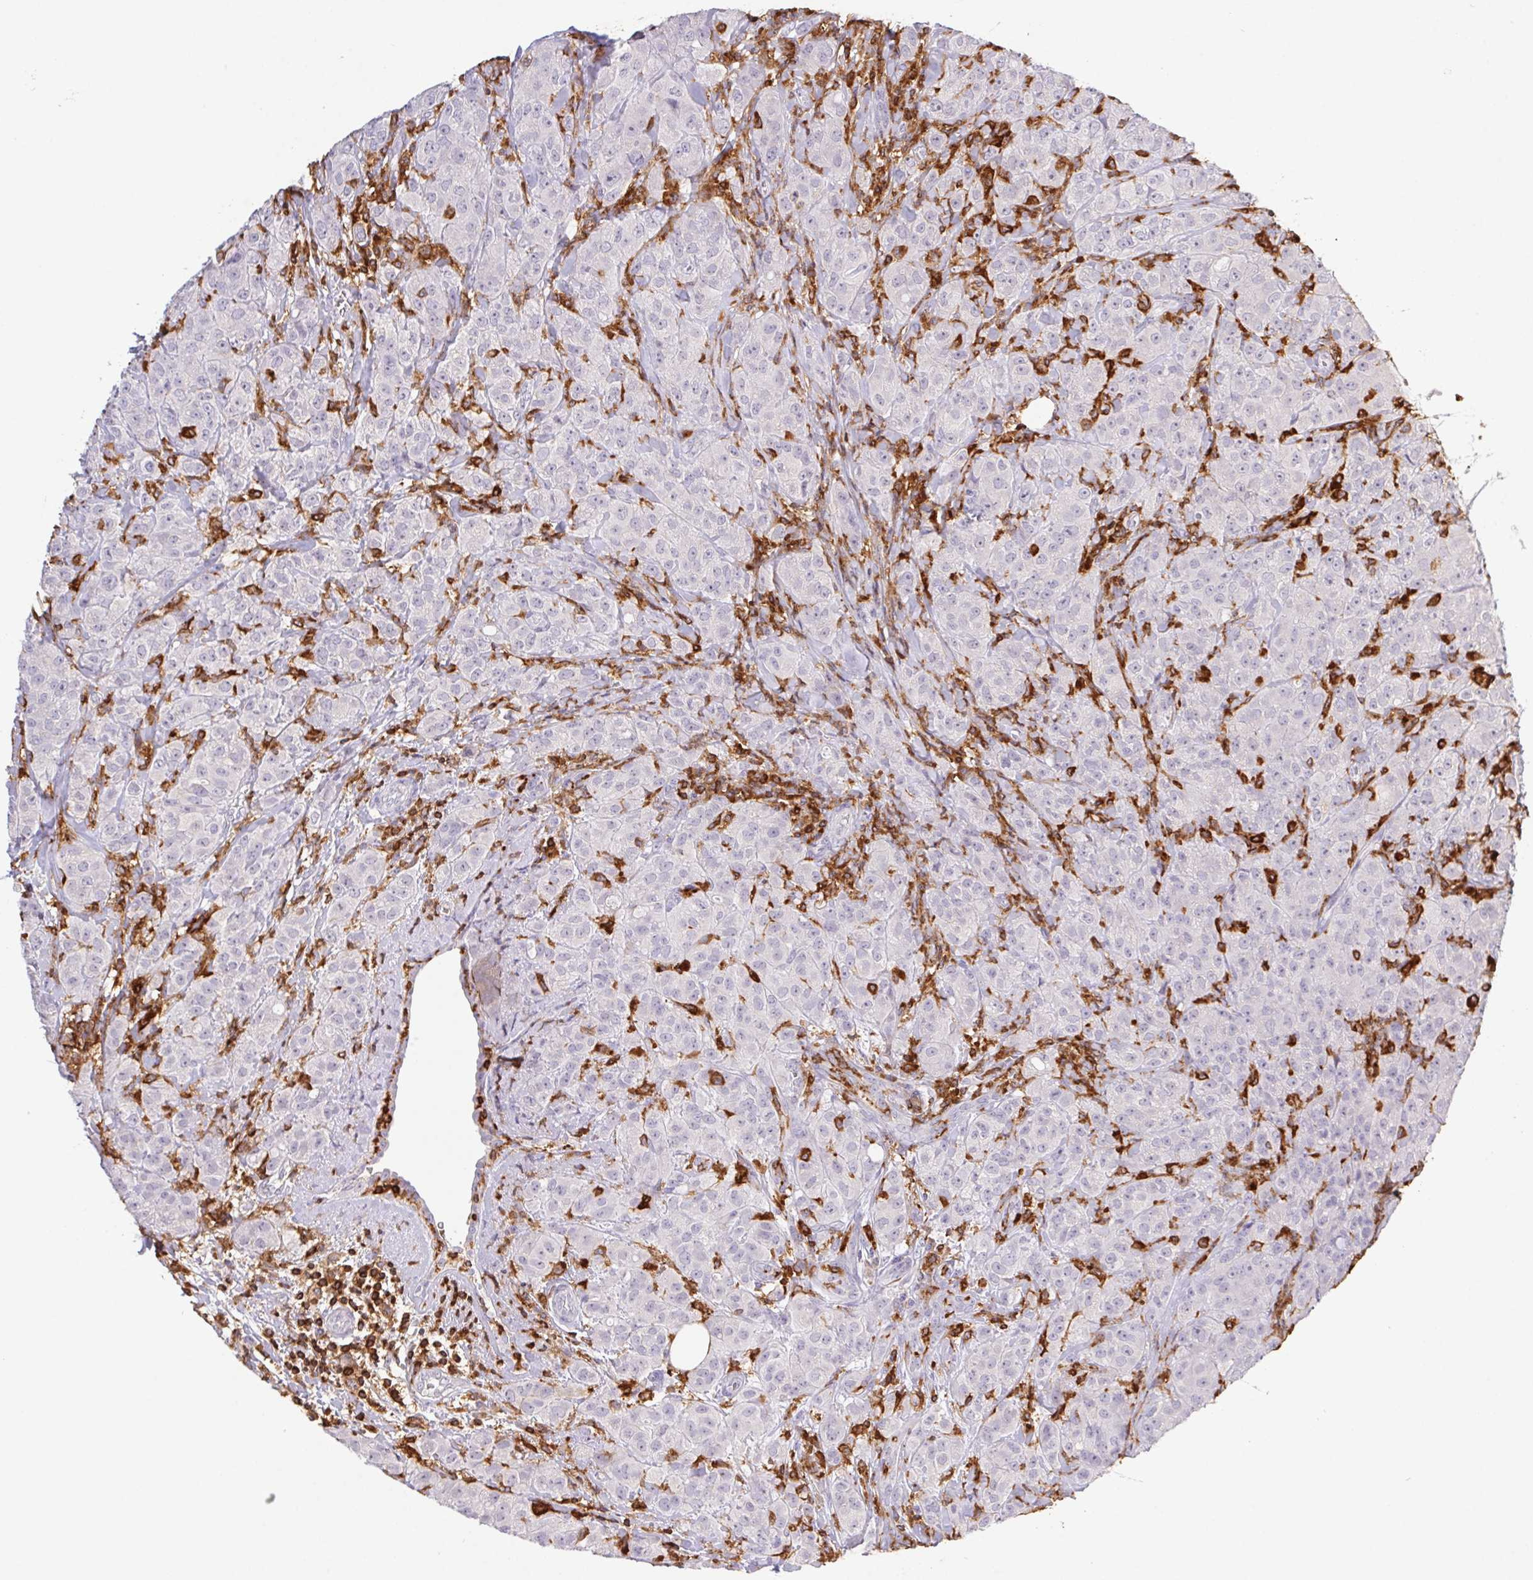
{"staining": {"intensity": "negative", "quantity": "none", "location": "none"}, "tissue": "breast cancer", "cell_type": "Tumor cells", "image_type": "cancer", "snomed": [{"axis": "morphology", "description": "Normal tissue, NOS"}, {"axis": "morphology", "description": "Duct carcinoma"}, {"axis": "topography", "description": "Breast"}], "caption": "A photomicrograph of intraductal carcinoma (breast) stained for a protein exhibits no brown staining in tumor cells.", "gene": "APBB1IP", "patient": {"sex": "female", "age": 43}}